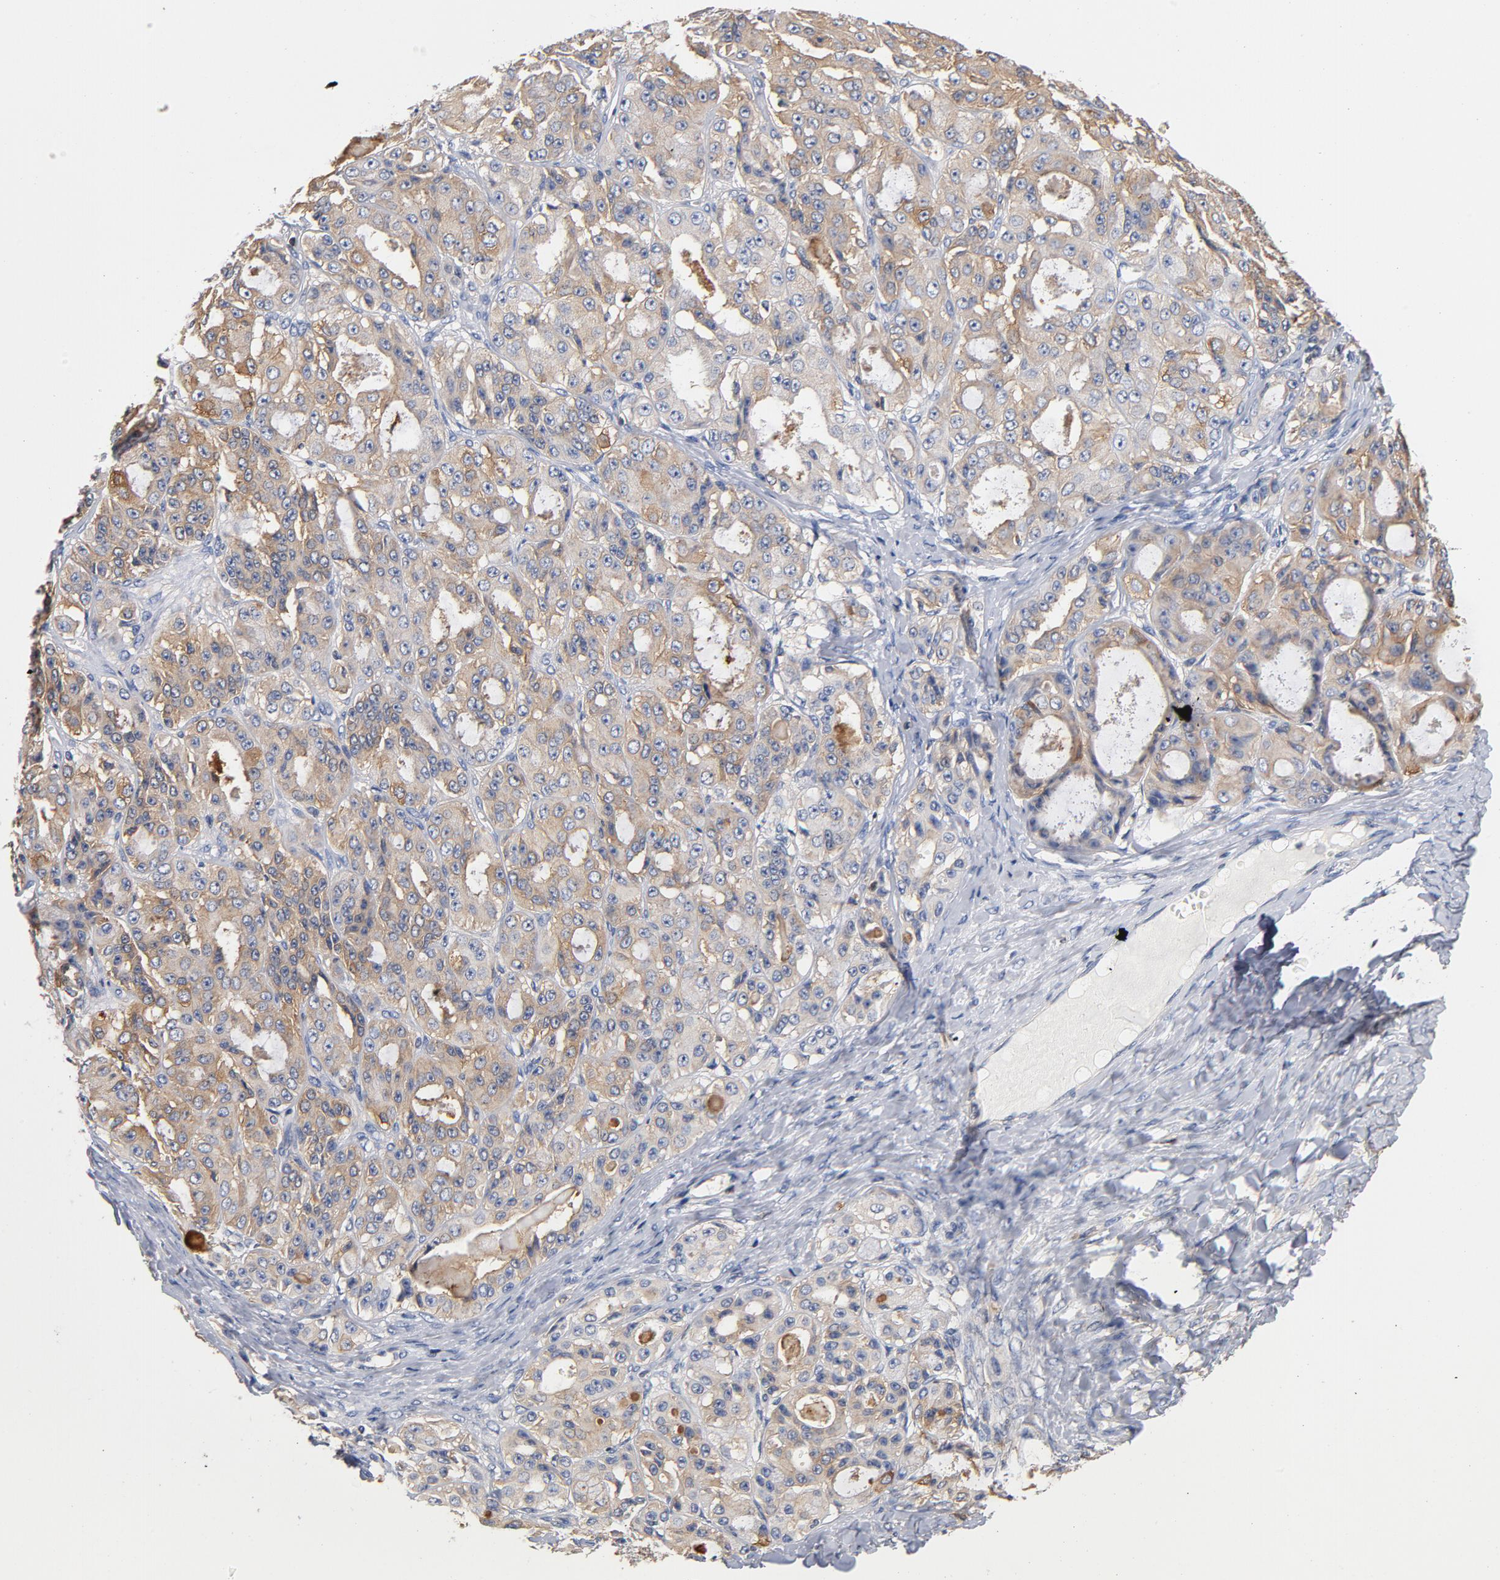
{"staining": {"intensity": "weak", "quantity": ">75%", "location": "cytoplasmic/membranous"}, "tissue": "ovarian cancer", "cell_type": "Tumor cells", "image_type": "cancer", "snomed": [{"axis": "morphology", "description": "Carcinoma, endometroid"}, {"axis": "topography", "description": "Ovary"}], "caption": "Human ovarian cancer (endometroid carcinoma) stained with a brown dye displays weak cytoplasmic/membranous positive staining in approximately >75% of tumor cells.", "gene": "EZR", "patient": {"sex": "female", "age": 61}}